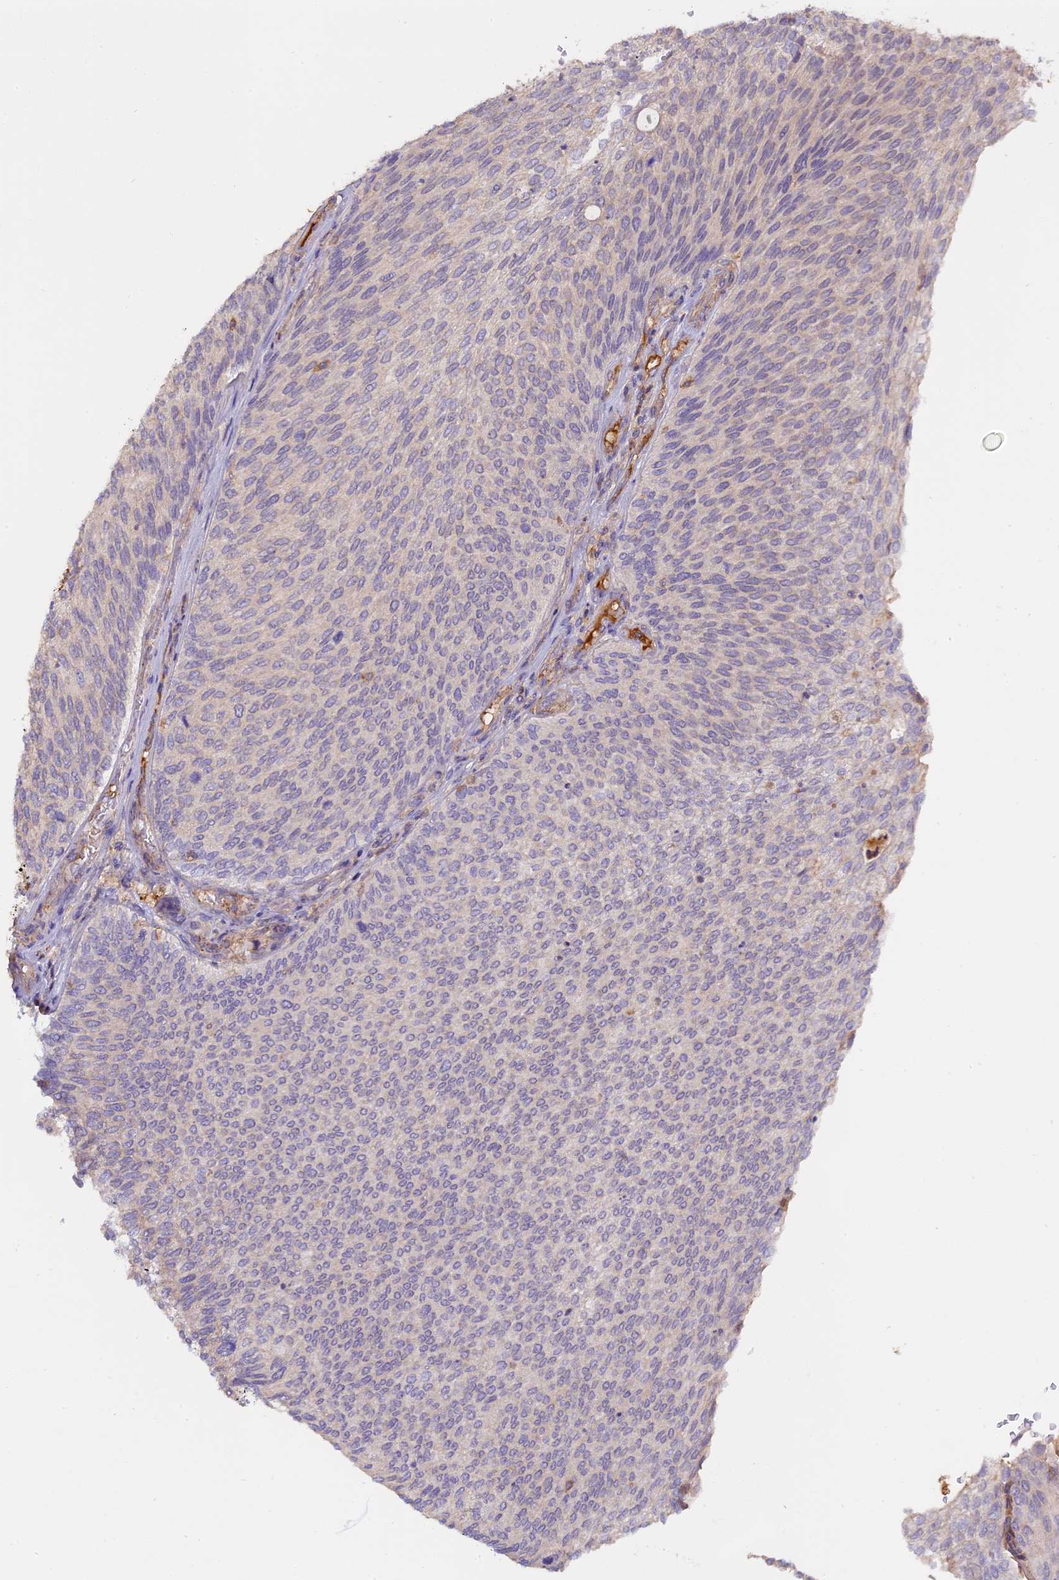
{"staining": {"intensity": "negative", "quantity": "none", "location": "none"}, "tissue": "urothelial cancer", "cell_type": "Tumor cells", "image_type": "cancer", "snomed": [{"axis": "morphology", "description": "Urothelial carcinoma, High grade"}, {"axis": "topography", "description": "Urinary bladder"}], "caption": "This is an IHC image of human high-grade urothelial carcinoma. There is no staining in tumor cells.", "gene": "CFAP119", "patient": {"sex": "female", "age": 79}}